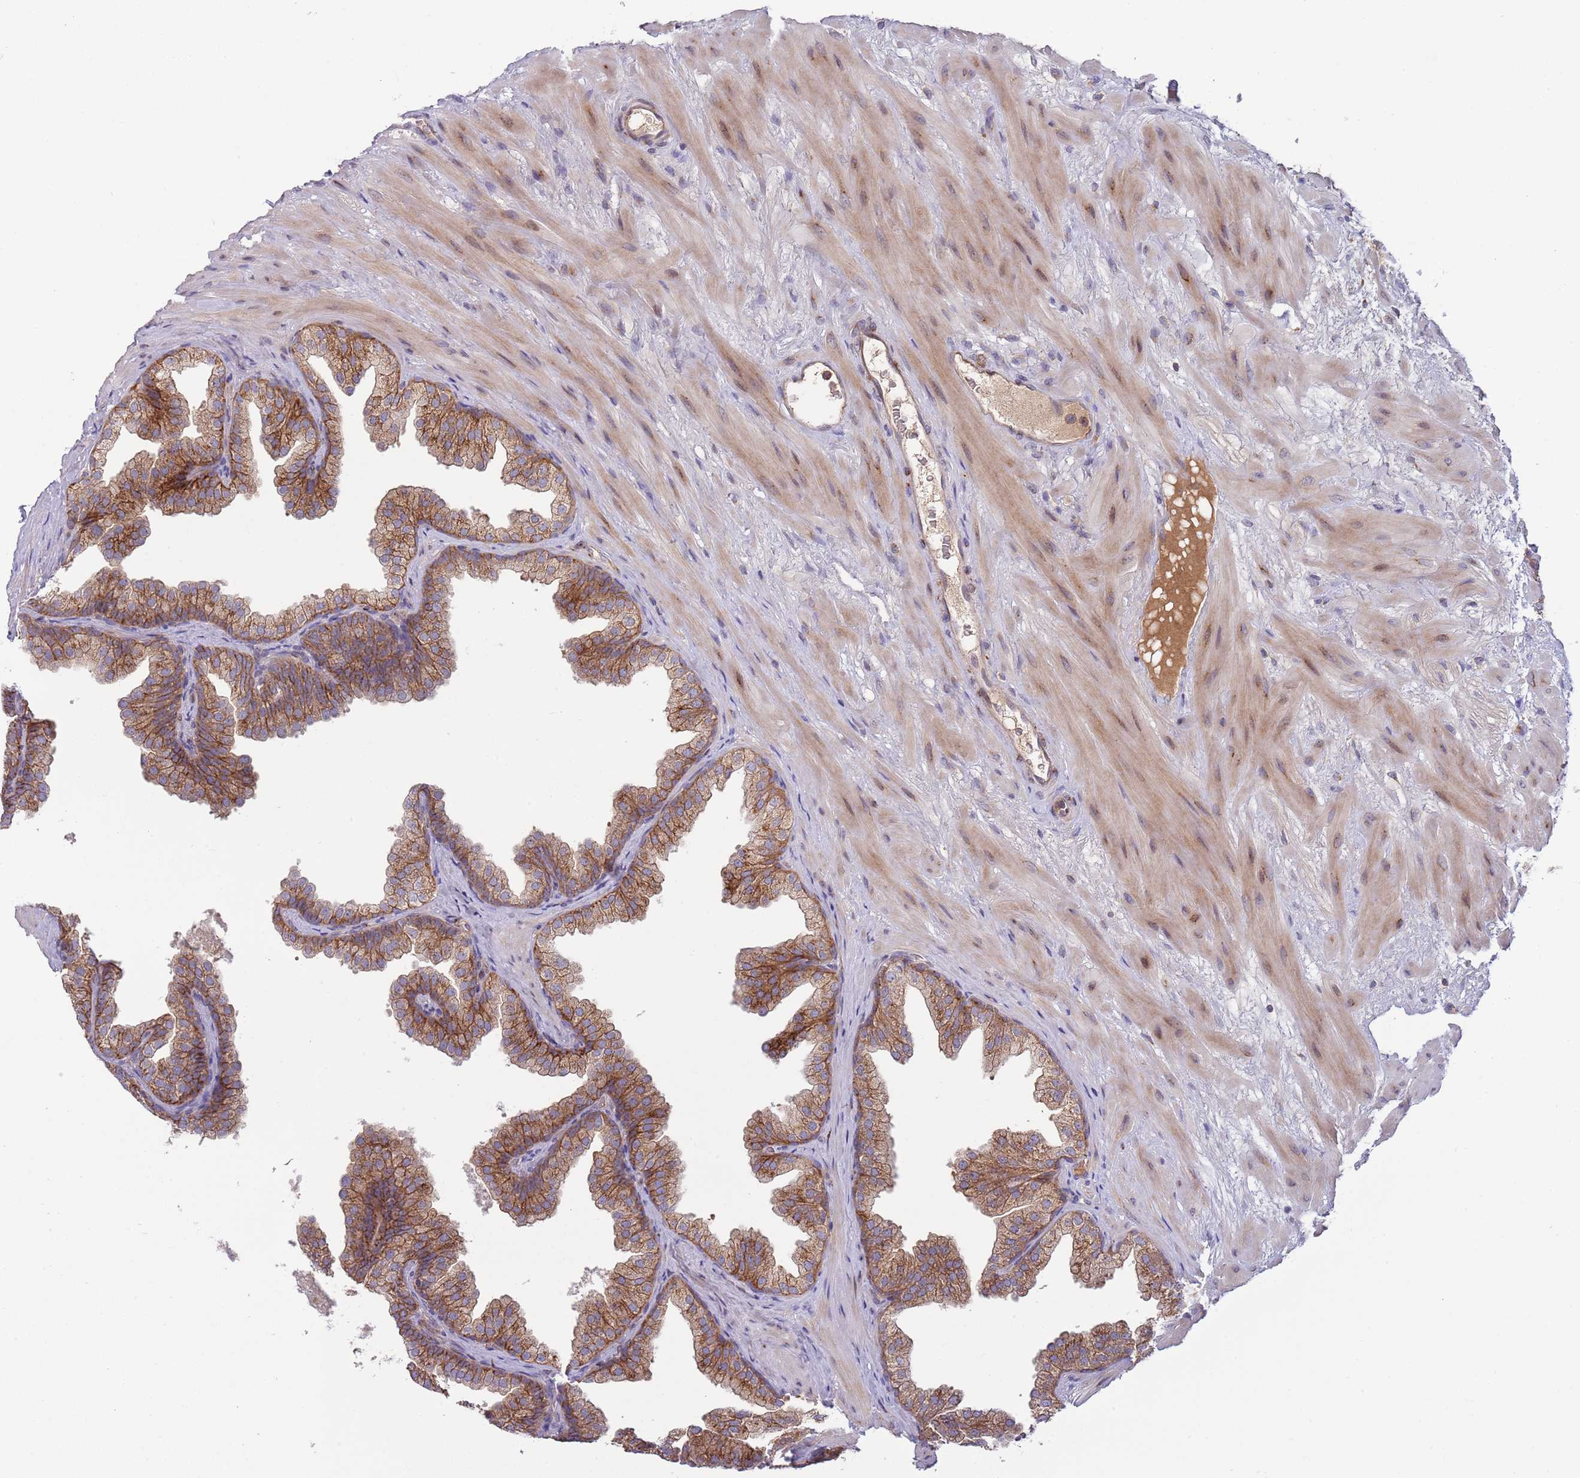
{"staining": {"intensity": "strong", "quantity": ">75%", "location": "cytoplasmic/membranous"}, "tissue": "prostate", "cell_type": "Glandular cells", "image_type": "normal", "snomed": [{"axis": "morphology", "description": "Normal tissue, NOS"}, {"axis": "topography", "description": "Prostate"}], "caption": "This micrograph exhibits unremarkable prostate stained with immunohistochemistry to label a protein in brown. The cytoplasmic/membranous of glandular cells show strong positivity for the protein. Nuclei are counter-stained blue.", "gene": "BTBD7", "patient": {"sex": "male", "age": 37}}